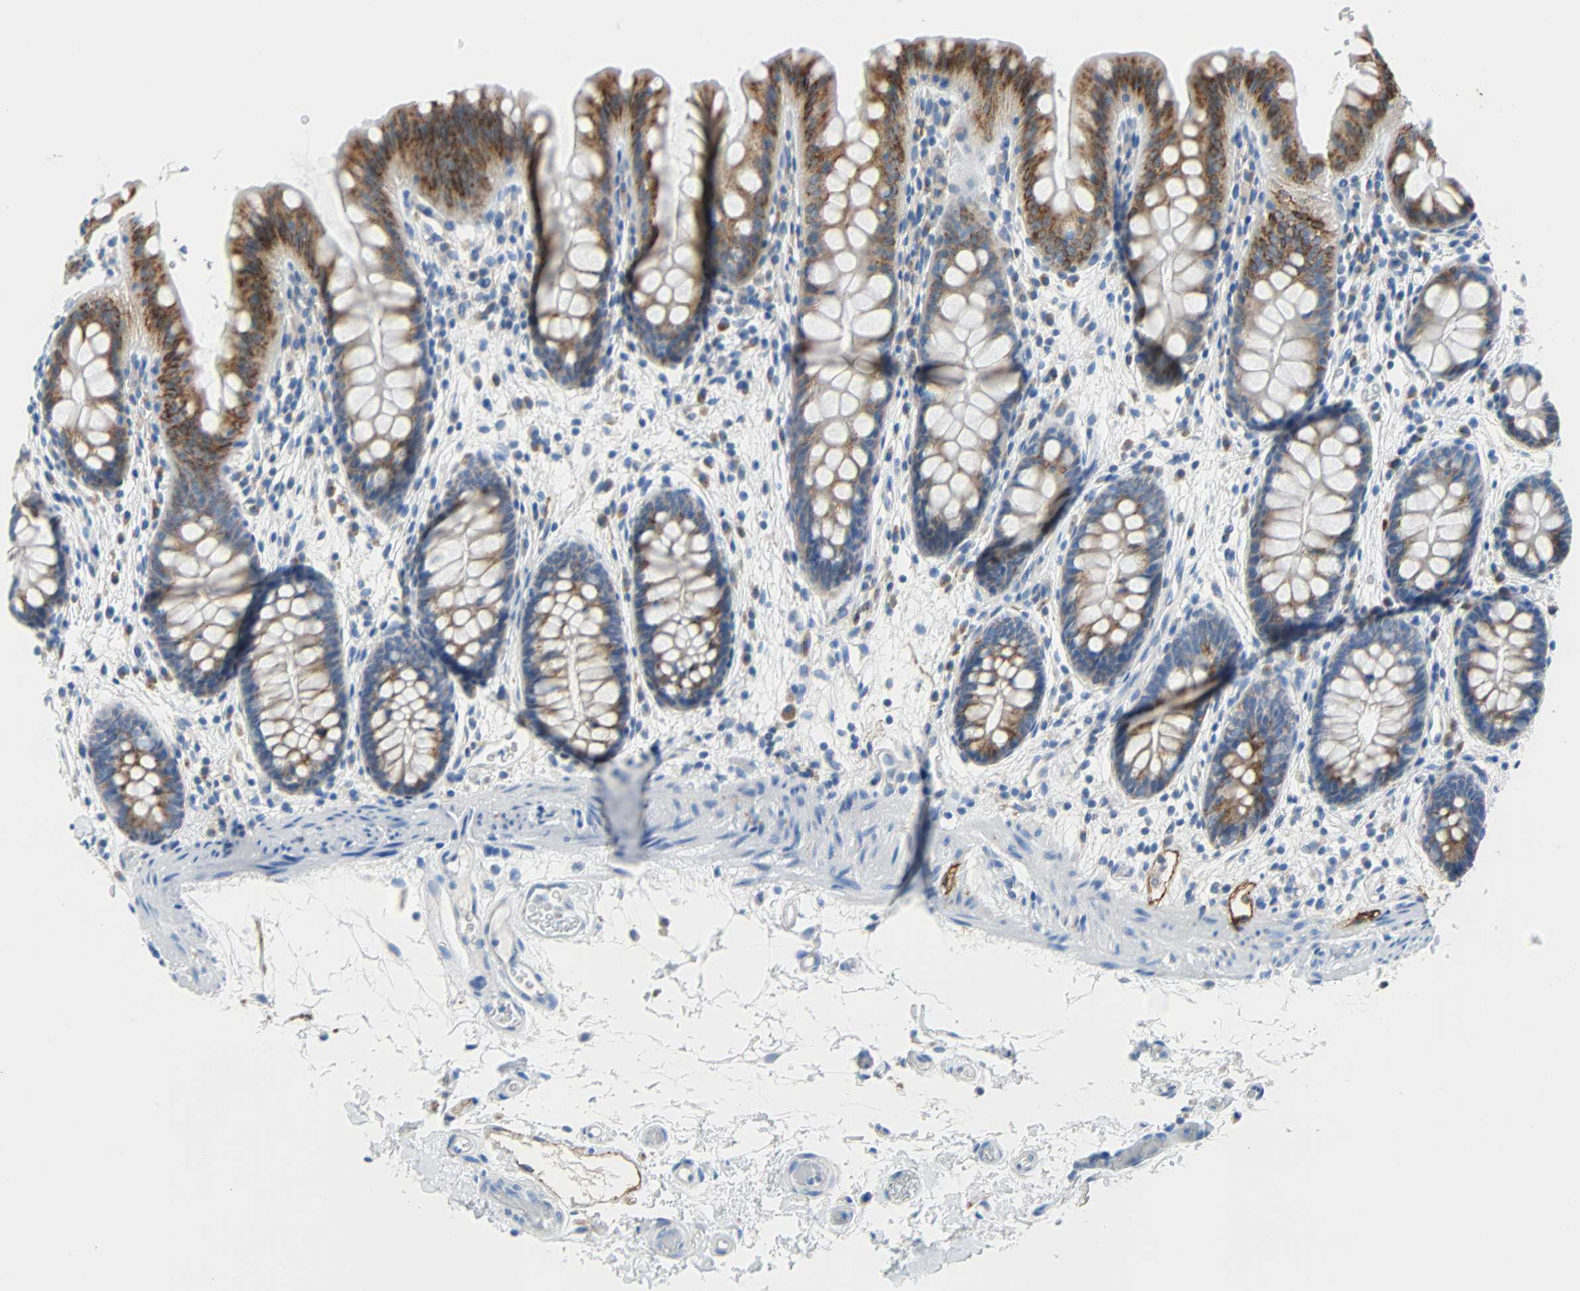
{"staining": {"intensity": "moderate", "quantity": "25%-75%", "location": "cytoplasmic/membranous"}, "tissue": "colon", "cell_type": "Endothelial cells", "image_type": "normal", "snomed": [{"axis": "morphology", "description": "Normal tissue, NOS"}, {"axis": "topography", "description": "Smooth muscle"}, {"axis": "topography", "description": "Colon"}], "caption": "Protein analysis of unremarkable colon exhibits moderate cytoplasmic/membranous positivity in about 25%-75% of endothelial cells. The protein is stained brown, and the nuclei are stained in blue (DAB (3,3'-diaminobenzidine) IHC with brightfield microscopy, high magnification).", "gene": "PDPN", "patient": {"sex": "male", "age": 67}}